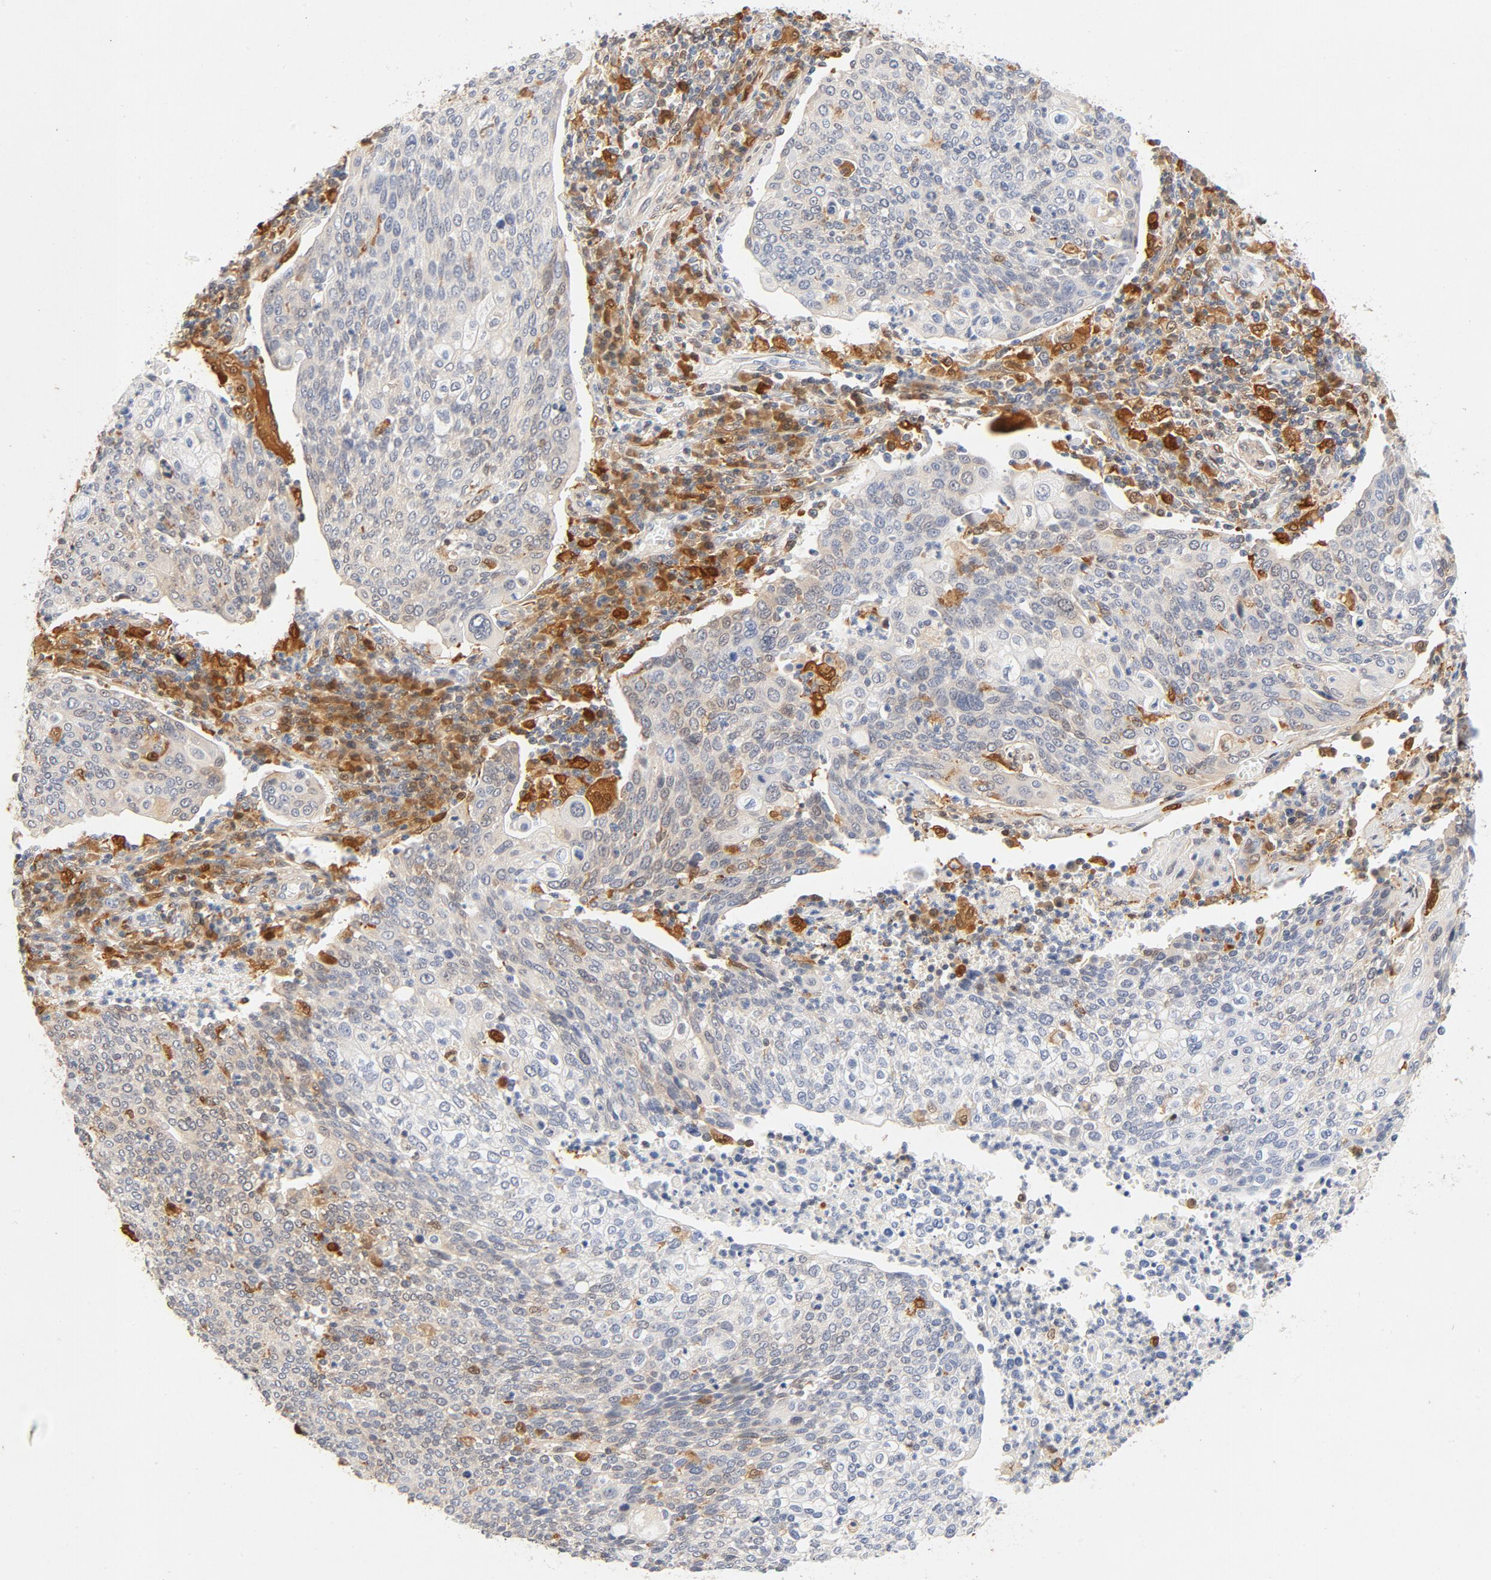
{"staining": {"intensity": "weak", "quantity": "25%-75%", "location": "cytoplasmic/membranous"}, "tissue": "cervical cancer", "cell_type": "Tumor cells", "image_type": "cancer", "snomed": [{"axis": "morphology", "description": "Squamous cell carcinoma, NOS"}, {"axis": "topography", "description": "Cervix"}], "caption": "This is an image of immunohistochemistry staining of cervical cancer, which shows weak positivity in the cytoplasmic/membranous of tumor cells.", "gene": "STAT1", "patient": {"sex": "female", "age": 40}}